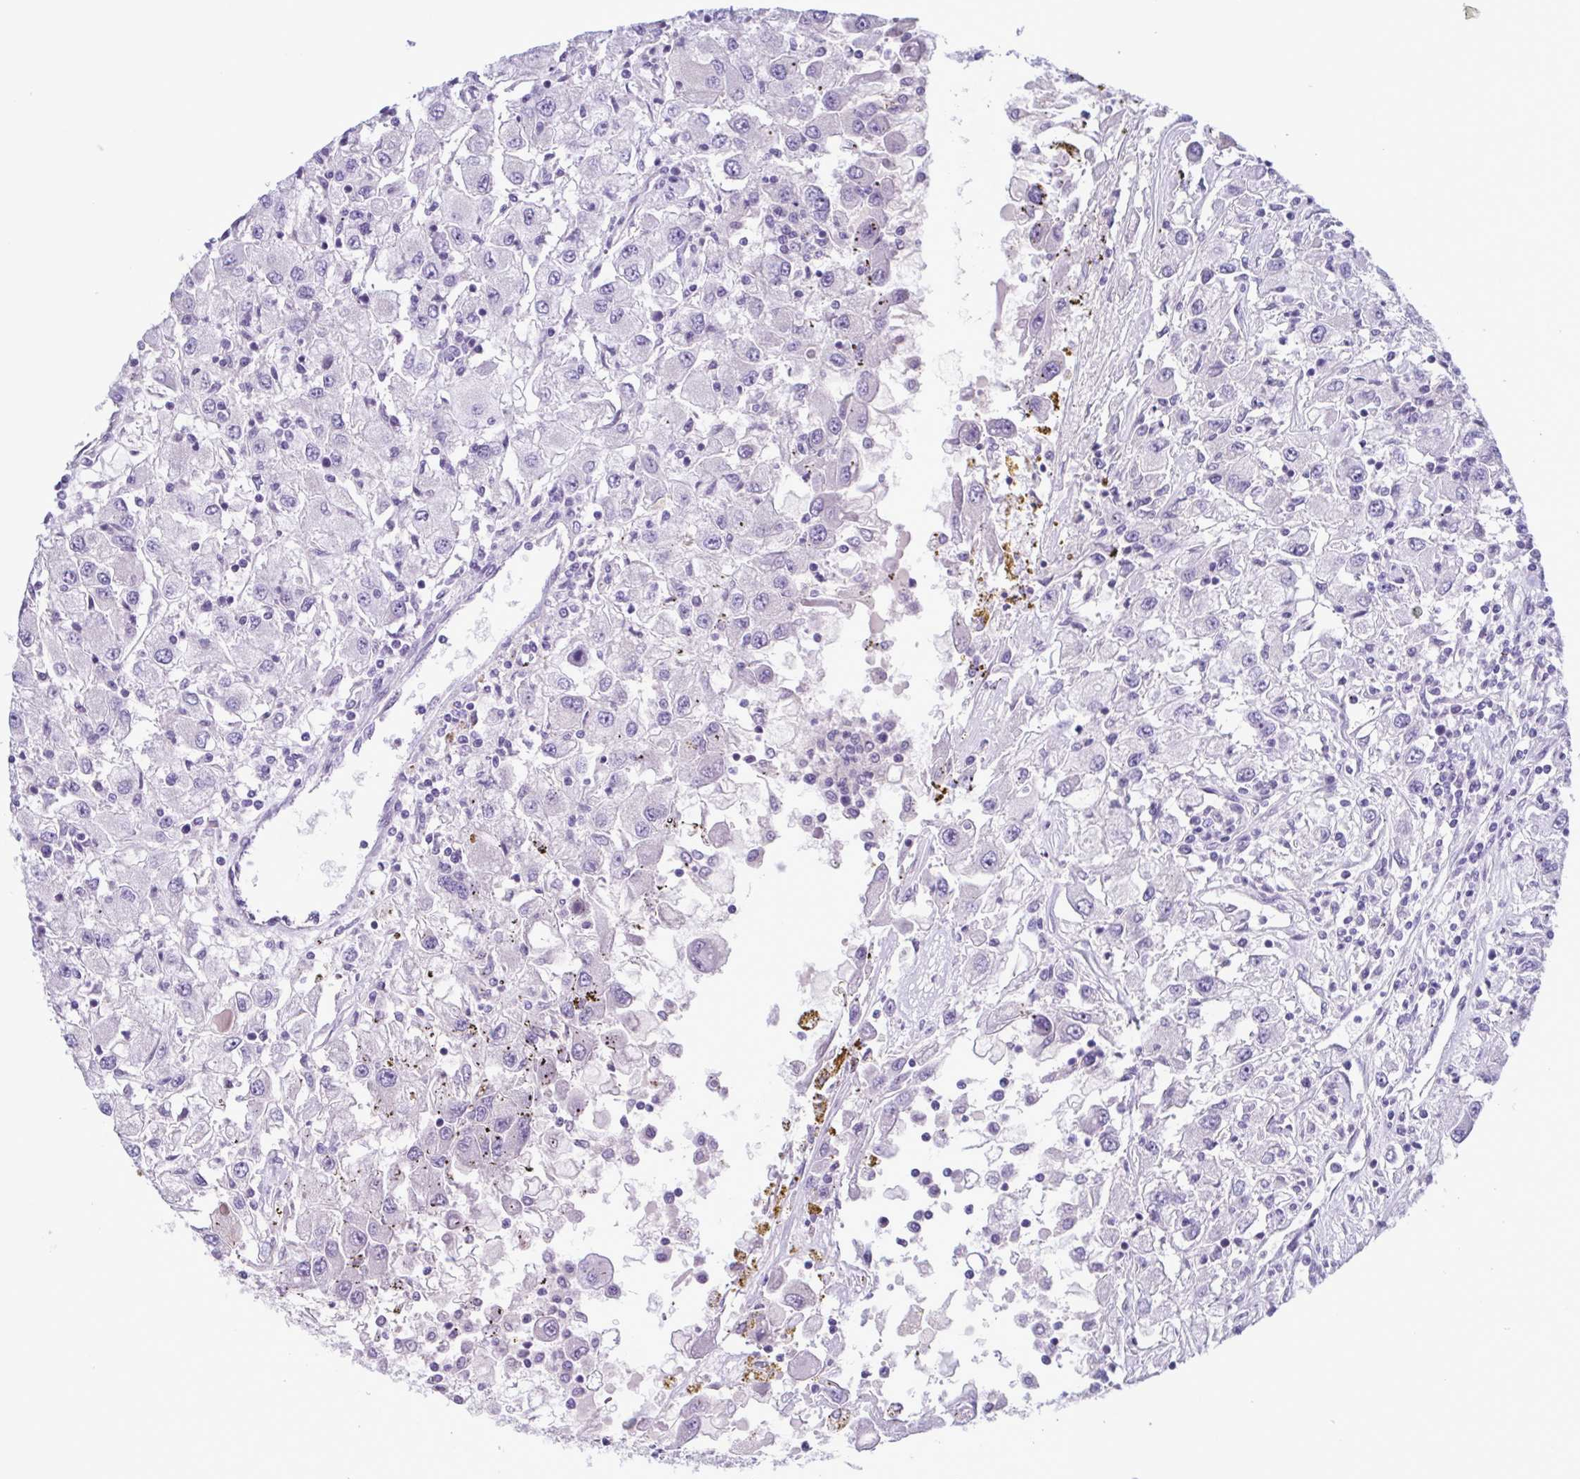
{"staining": {"intensity": "negative", "quantity": "none", "location": "none"}, "tissue": "renal cancer", "cell_type": "Tumor cells", "image_type": "cancer", "snomed": [{"axis": "morphology", "description": "Adenocarcinoma, NOS"}, {"axis": "topography", "description": "Kidney"}], "caption": "Protein analysis of renal cancer shows no significant staining in tumor cells.", "gene": "INAFM1", "patient": {"sex": "female", "age": 67}}